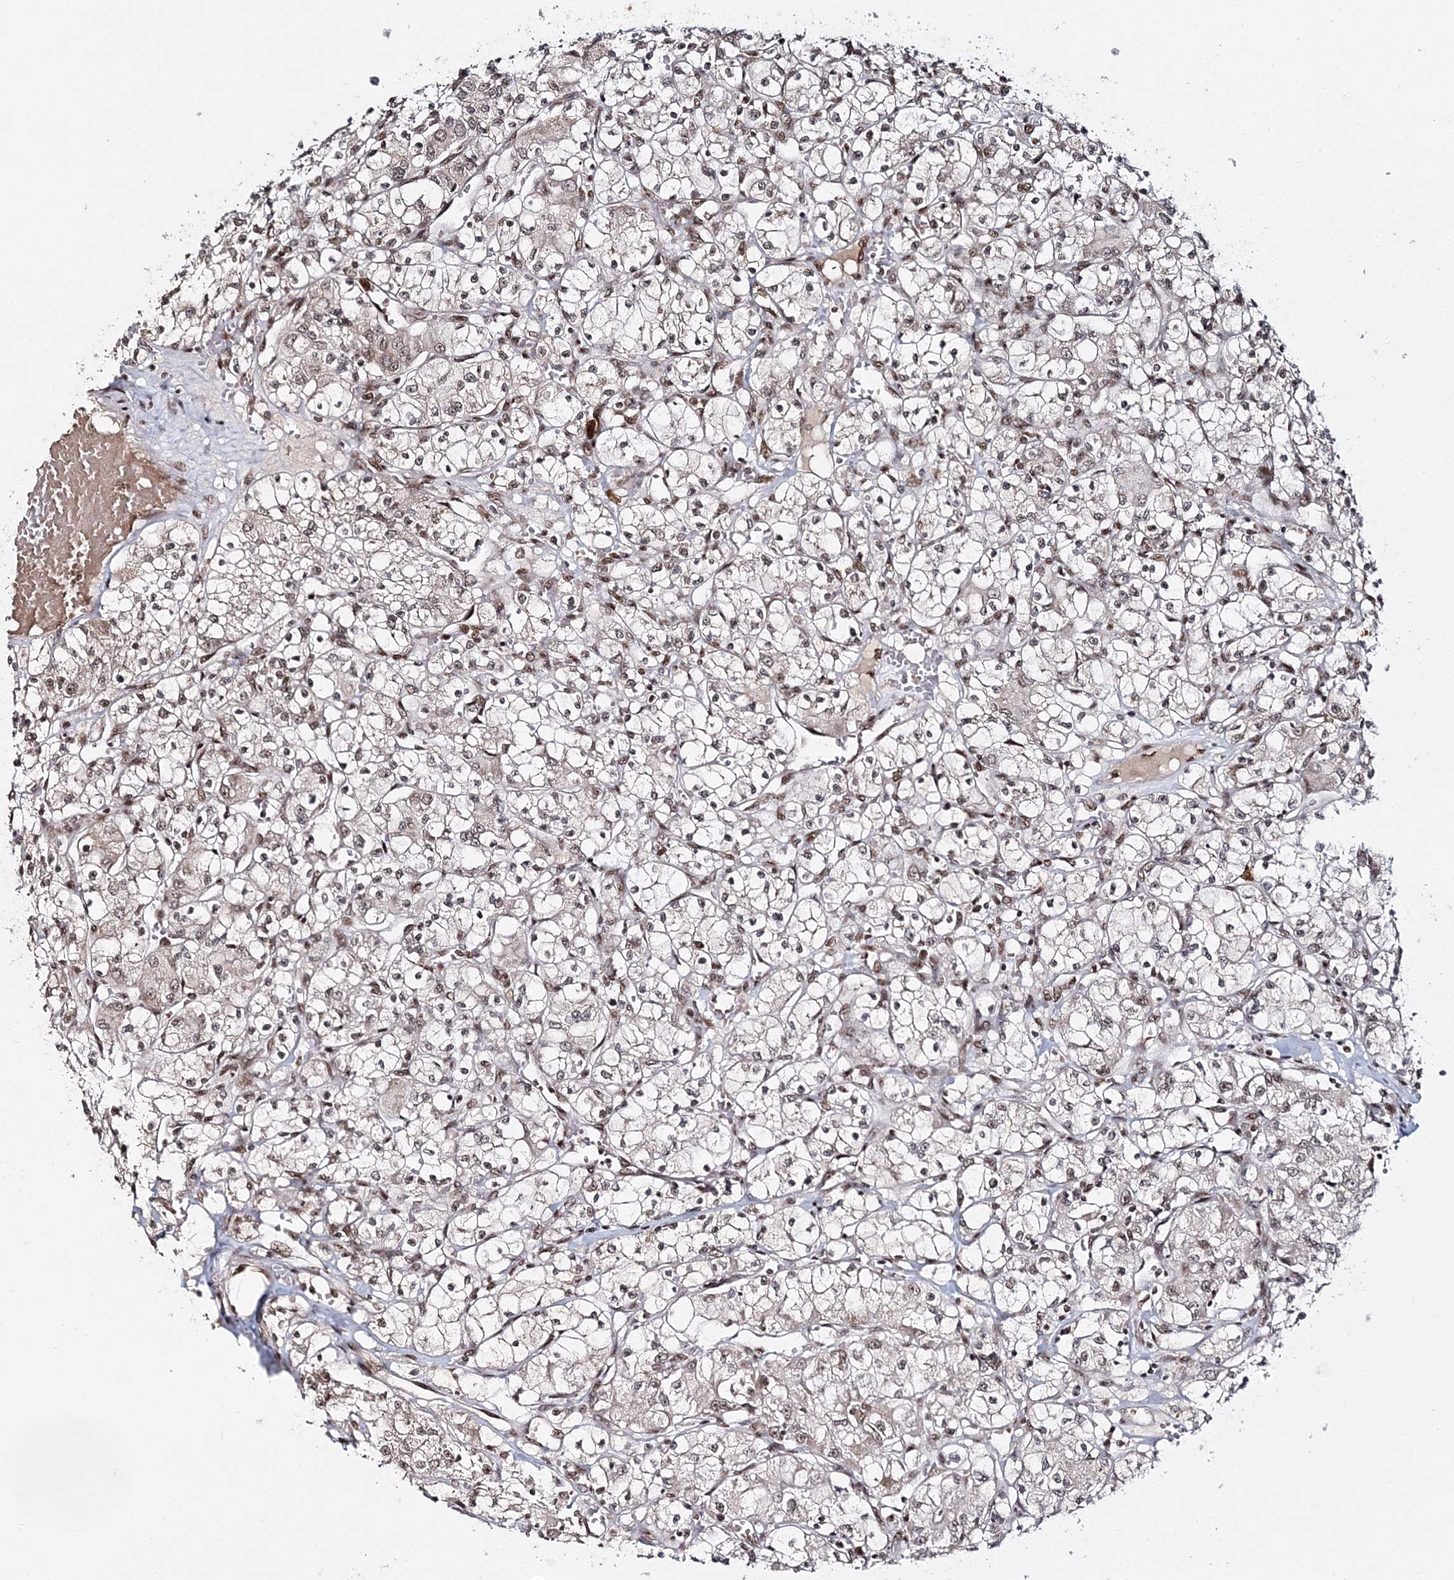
{"staining": {"intensity": "moderate", "quantity": "25%-75%", "location": "nuclear"}, "tissue": "renal cancer", "cell_type": "Tumor cells", "image_type": "cancer", "snomed": [{"axis": "morphology", "description": "Adenocarcinoma, NOS"}, {"axis": "topography", "description": "Kidney"}], "caption": "Immunohistochemistry (IHC) micrograph of renal cancer stained for a protein (brown), which exhibits medium levels of moderate nuclear positivity in about 25%-75% of tumor cells.", "gene": "QRICH1", "patient": {"sex": "female", "age": 59}}